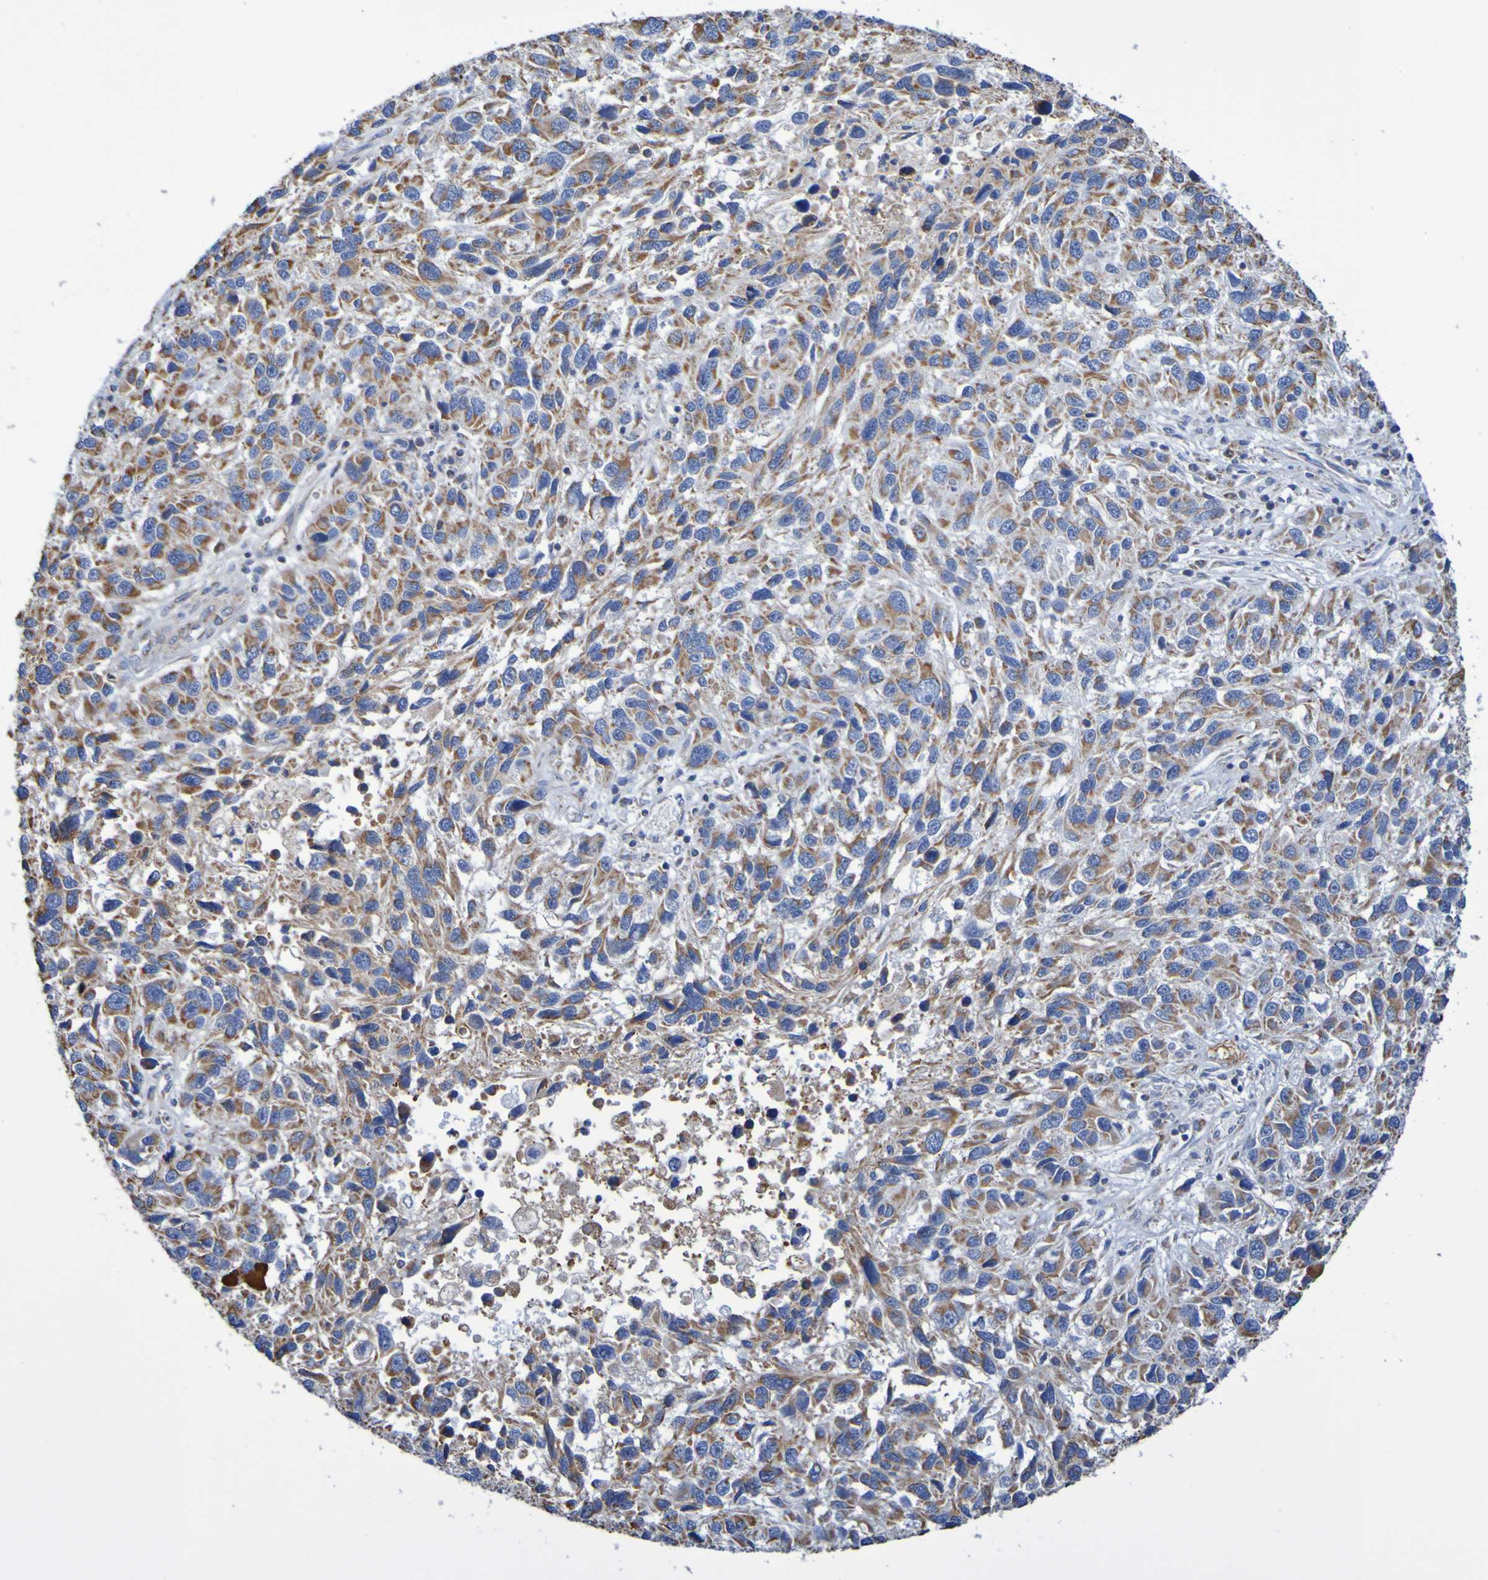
{"staining": {"intensity": "moderate", "quantity": ">75%", "location": "cytoplasmic/membranous"}, "tissue": "melanoma", "cell_type": "Tumor cells", "image_type": "cancer", "snomed": [{"axis": "morphology", "description": "Malignant melanoma, NOS"}, {"axis": "topography", "description": "Skin"}], "caption": "About >75% of tumor cells in human melanoma show moderate cytoplasmic/membranous protein positivity as visualized by brown immunohistochemical staining.", "gene": "CNTN2", "patient": {"sex": "male", "age": 53}}